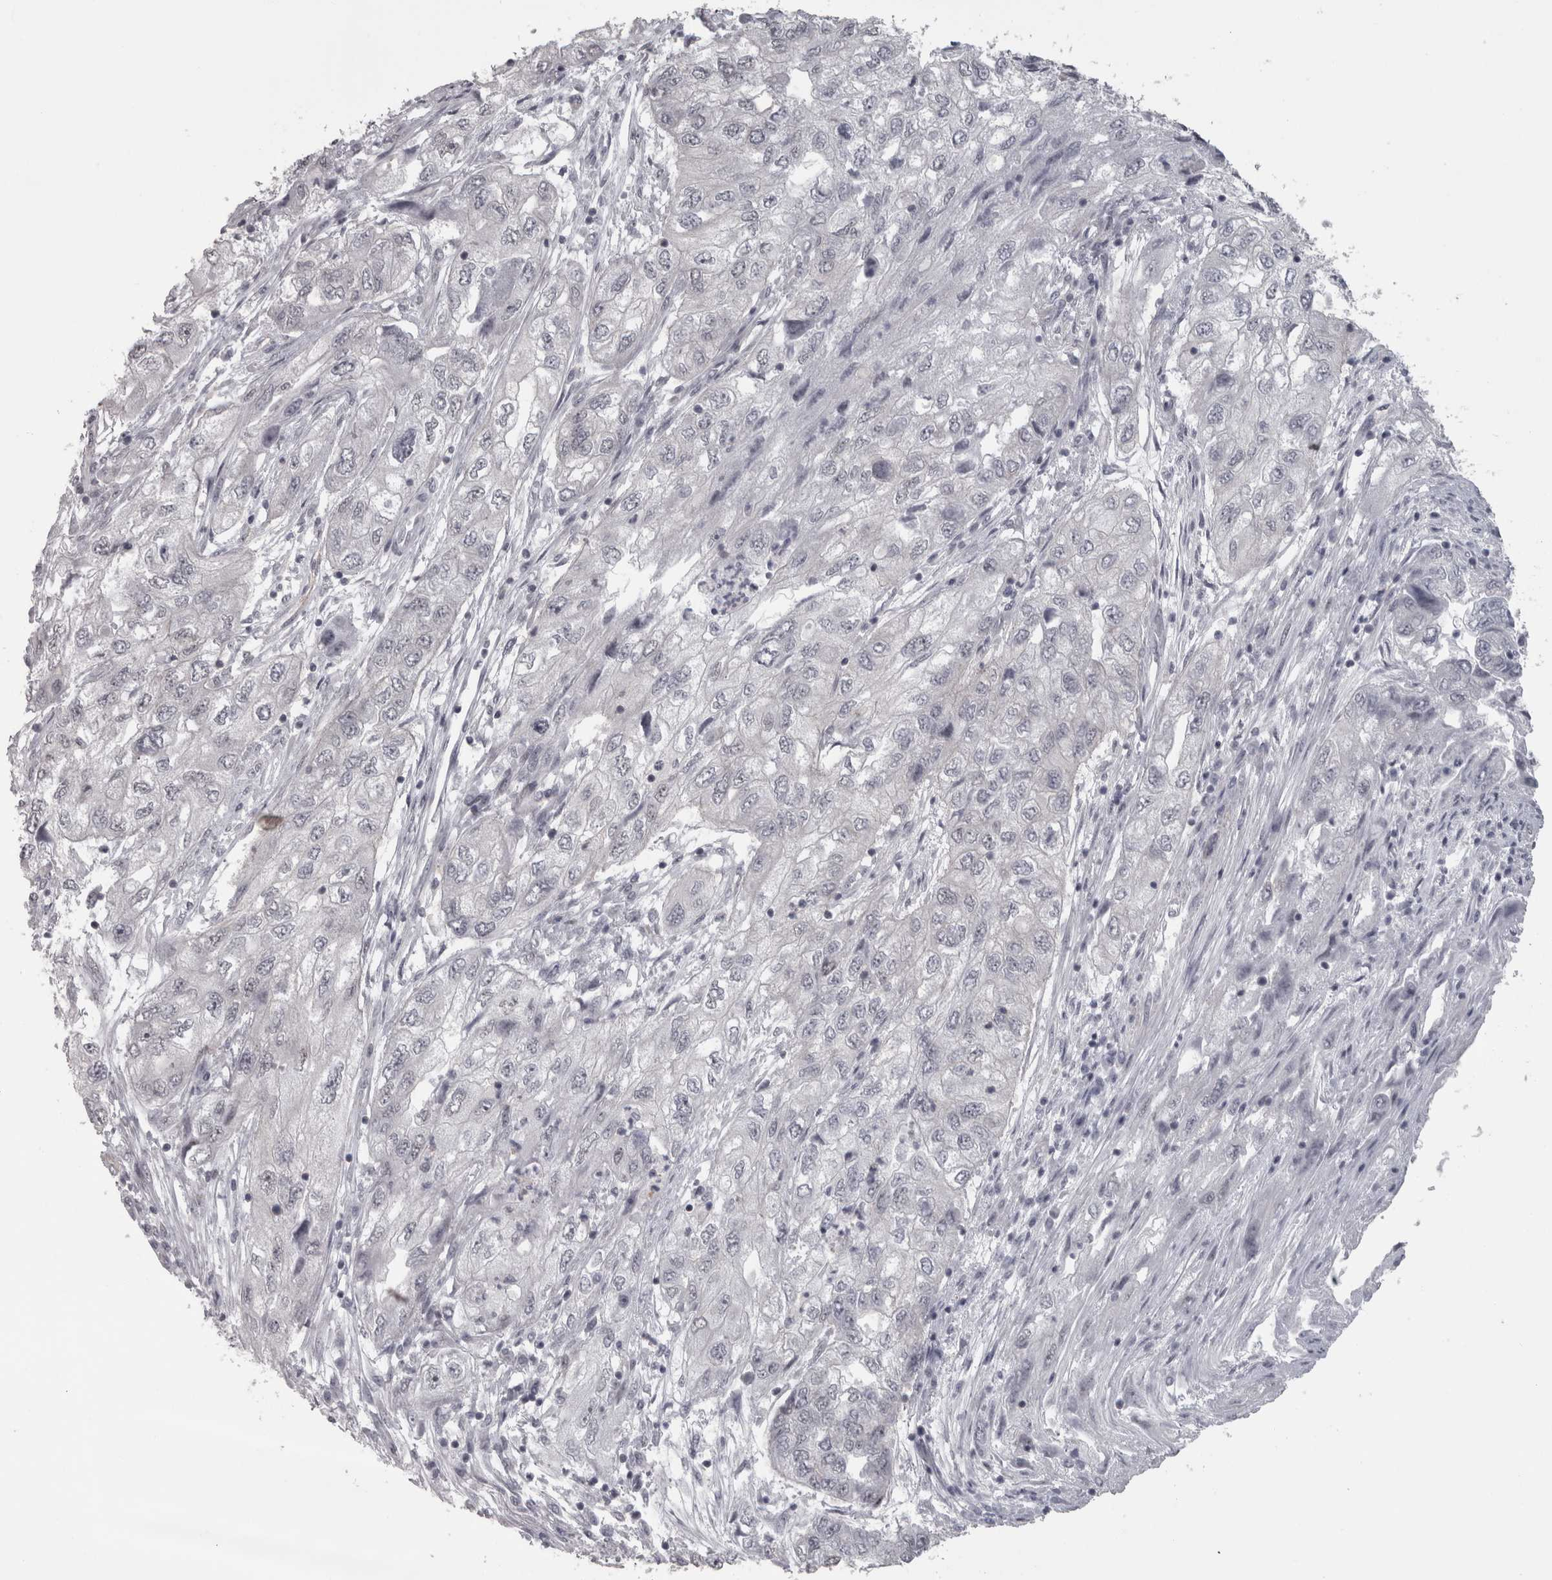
{"staining": {"intensity": "negative", "quantity": "none", "location": "none"}, "tissue": "endometrial cancer", "cell_type": "Tumor cells", "image_type": "cancer", "snomed": [{"axis": "morphology", "description": "Adenocarcinoma, NOS"}, {"axis": "topography", "description": "Endometrium"}], "caption": "Human endometrial cancer (adenocarcinoma) stained for a protein using immunohistochemistry exhibits no positivity in tumor cells.", "gene": "PPP1R12B", "patient": {"sex": "female", "age": 49}}